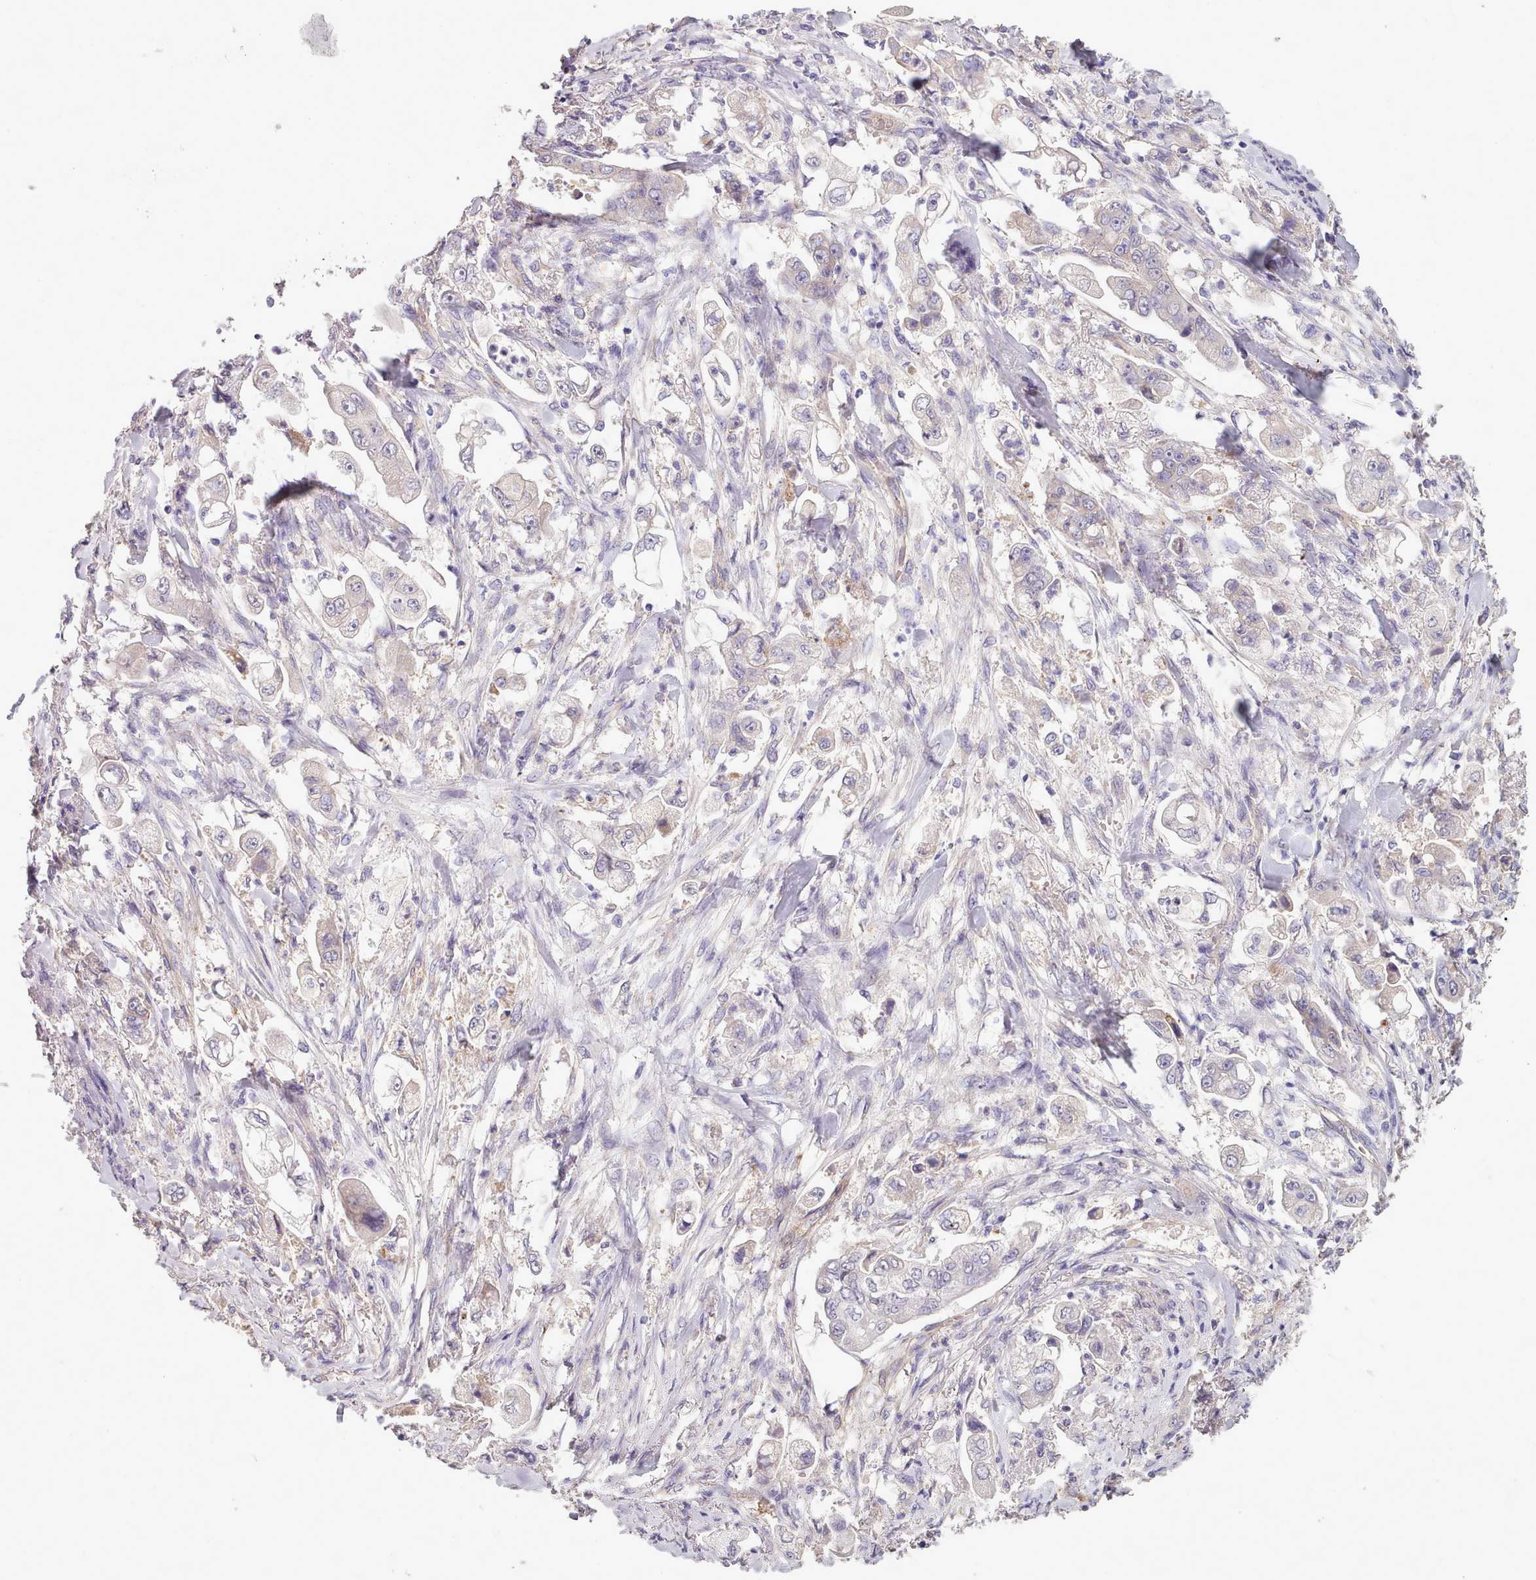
{"staining": {"intensity": "negative", "quantity": "none", "location": "none"}, "tissue": "stomach cancer", "cell_type": "Tumor cells", "image_type": "cancer", "snomed": [{"axis": "morphology", "description": "Adenocarcinoma, NOS"}, {"axis": "topography", "description": "Stomach"}], "caption": "Micrograph shows no significant protein positivity in tumor cells of stomach cancer (adenocarcinoma). Nuclei are stained in blue.", "gene": "DPF1", "patient": {"sex": "male", "age": 62}}